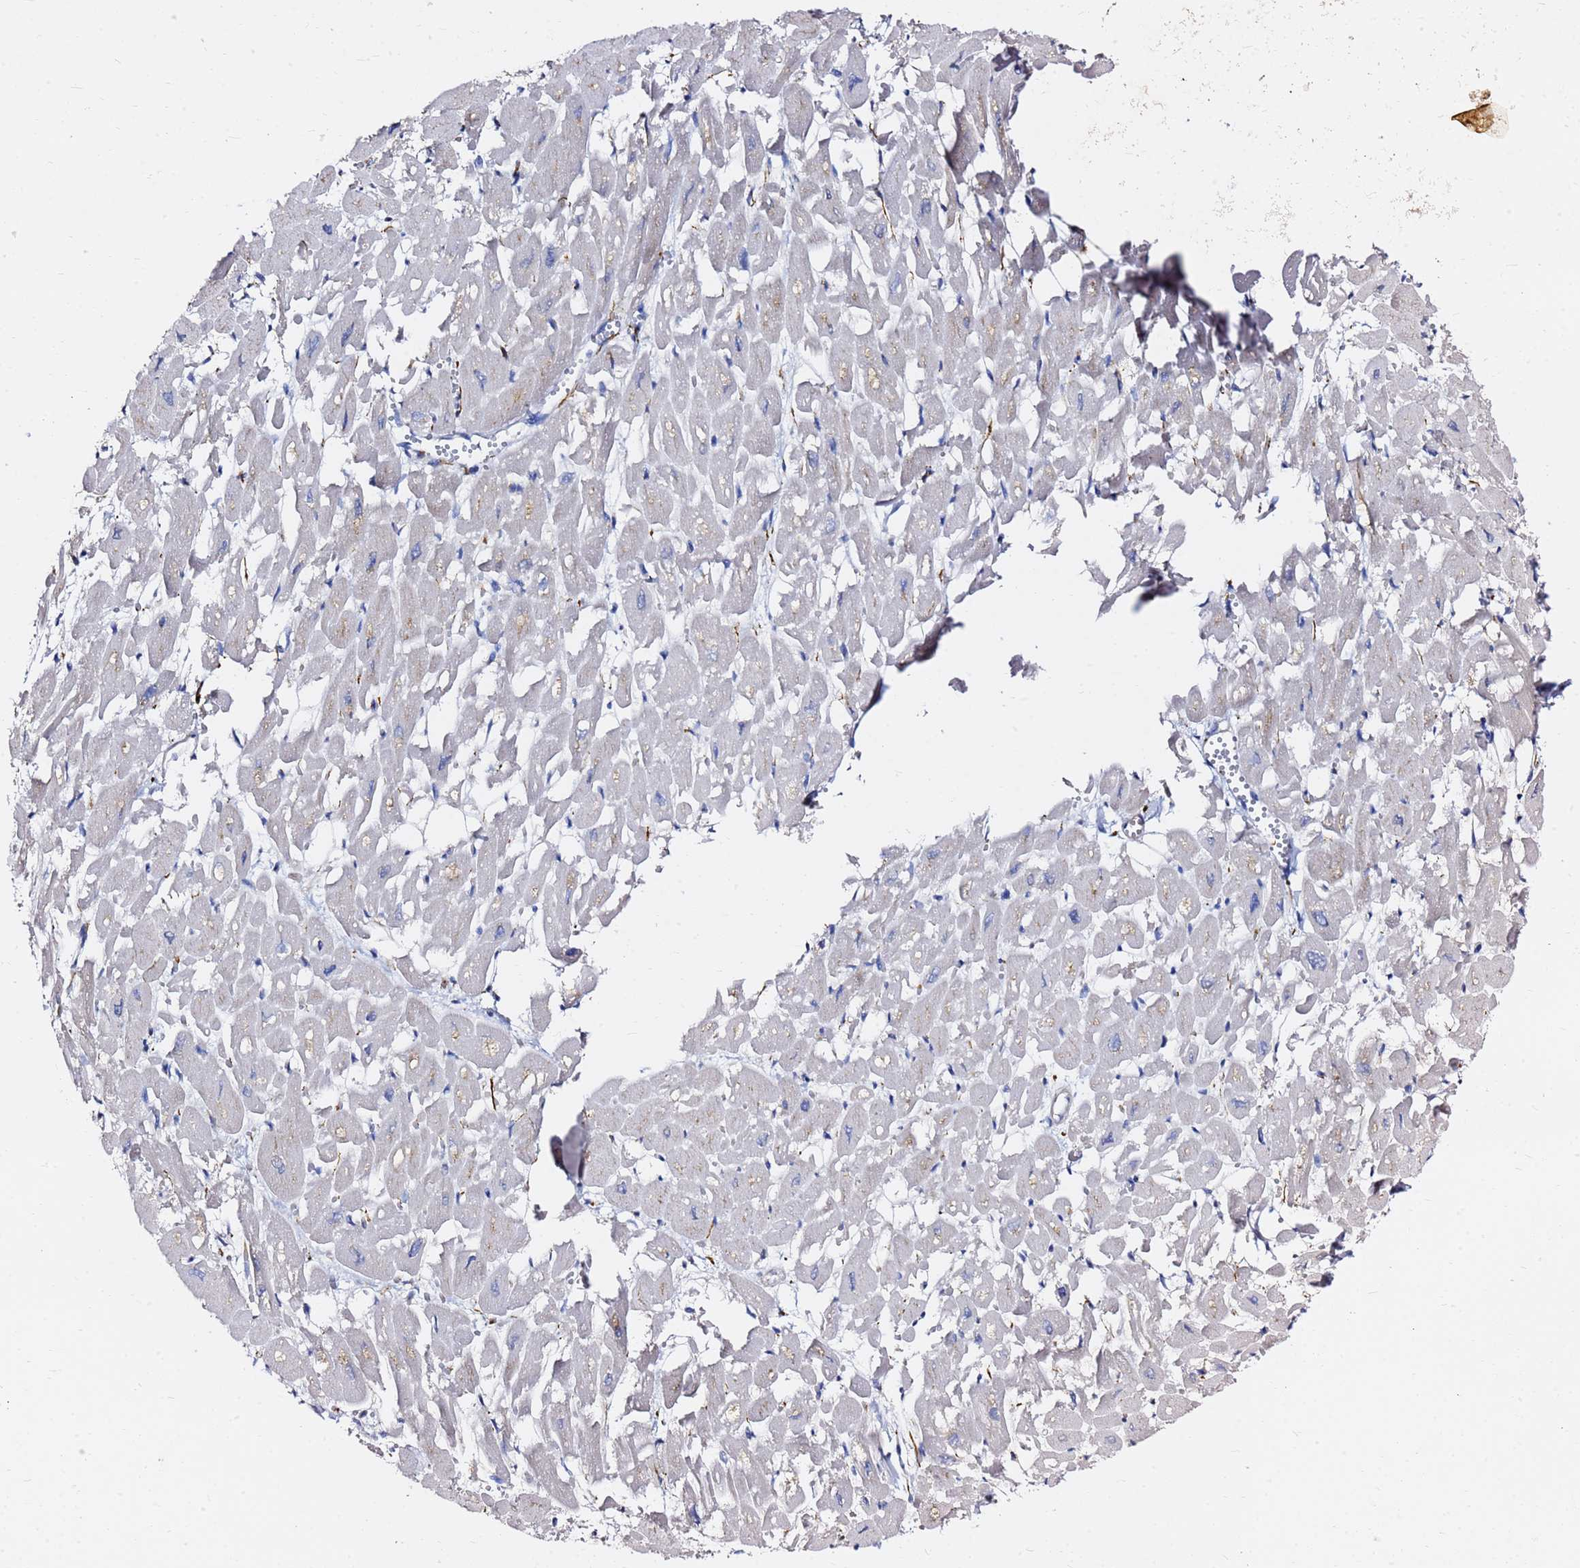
{"staining": {"intensity": "weak", "quantity": "25%-75%", "location": "cytoplasmic/membranous"}, "tissue": "heart muscle", "cell_type": "Cardiomyocytes", "image_type": "normal", "snomed": [{"axis": "morphology", "description": "Normal tissue, NOS"}, {"axis": "topography", "description": "Heart"}], "caption": "Protein staining of benign heart muscle exhibits weak cytoplasmic/membranous staining in about 25%-75% of cardiomyocytes.", "gene": "TUBA8", "patient": {"sex": "male", "age": 54}}